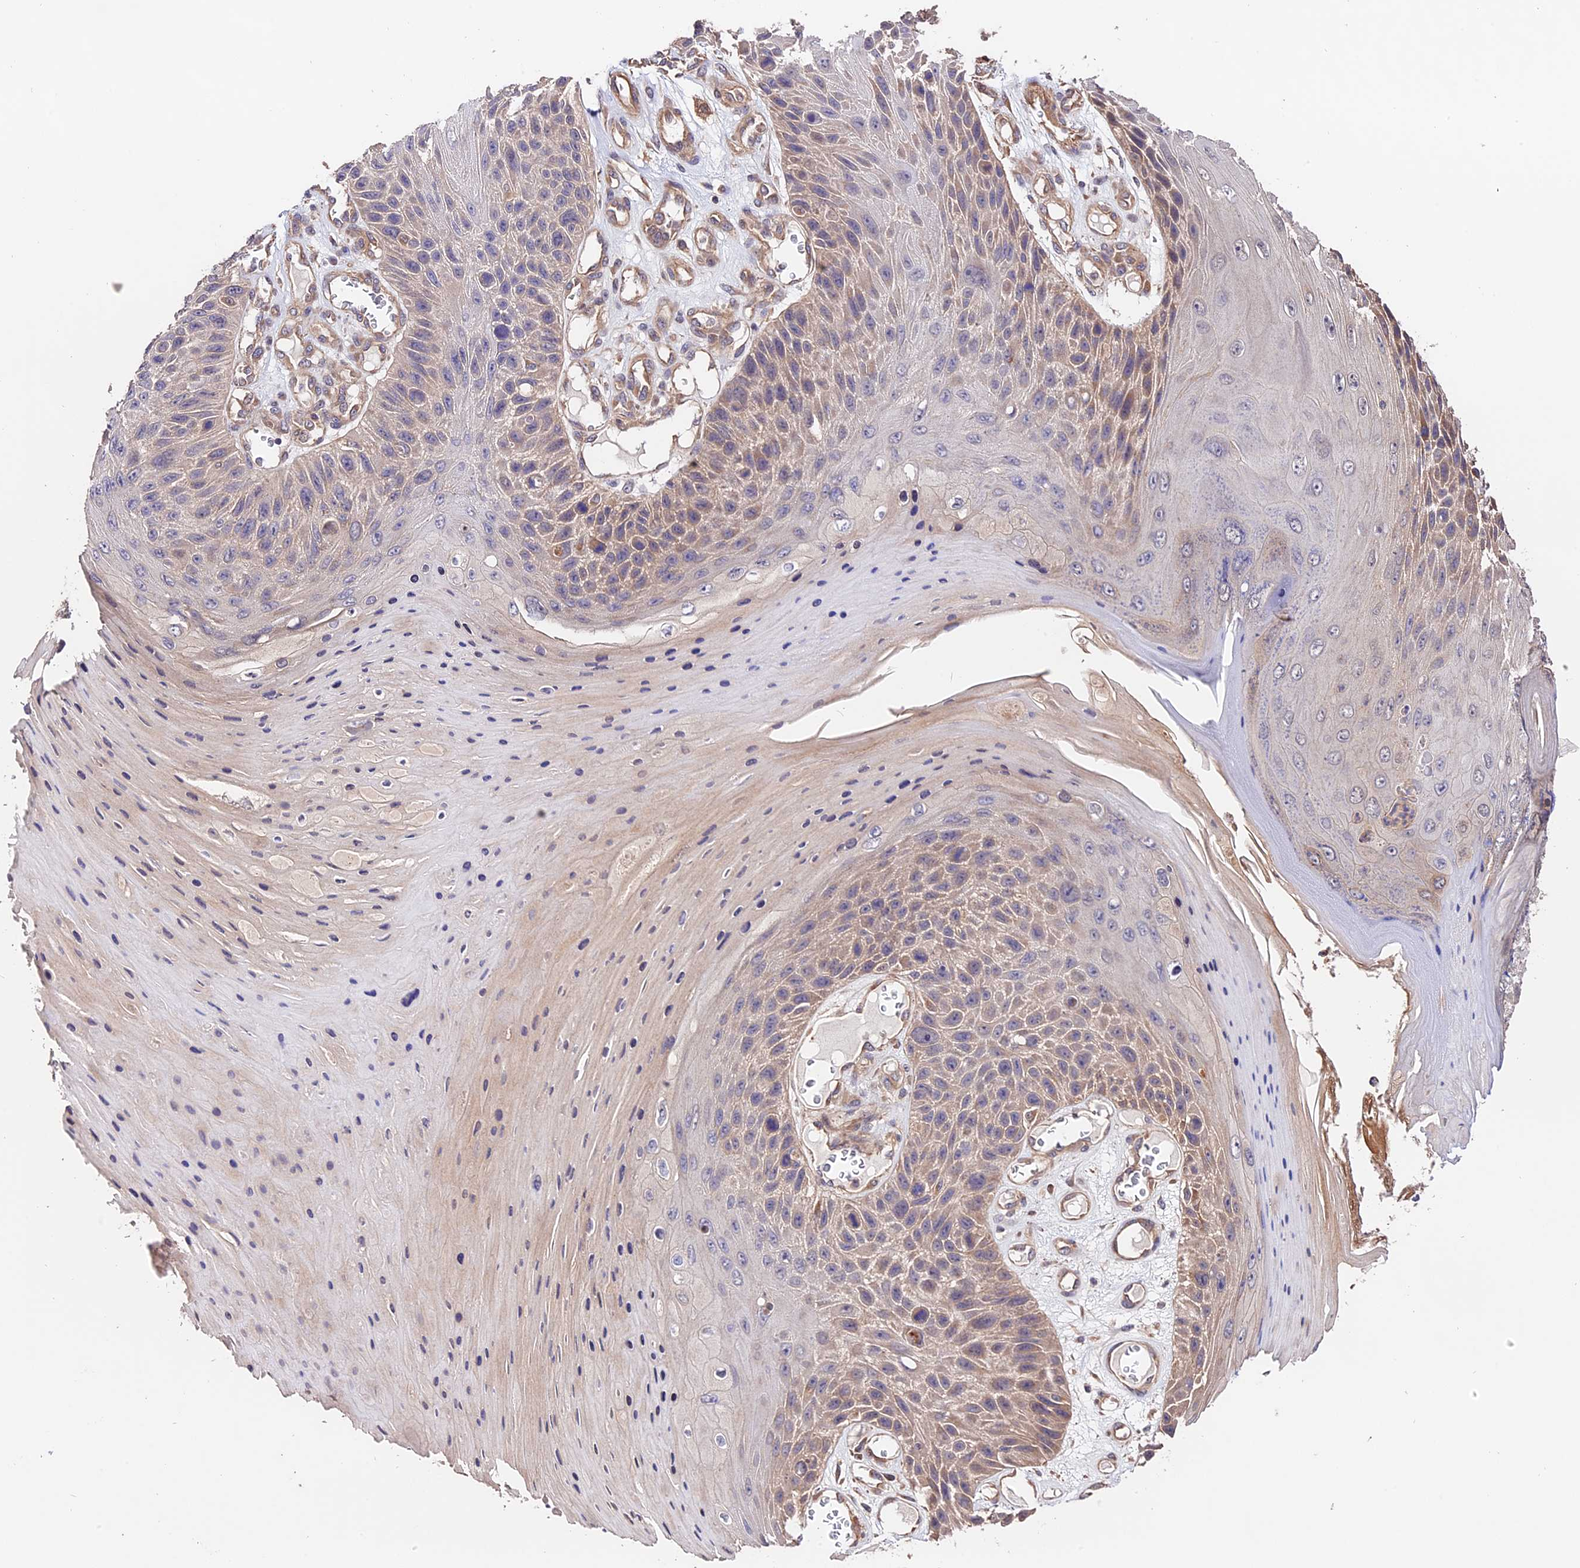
{"staining": {"intensity": "weak", "quantity": "25%-75%", "location": "cytoplasmic/membranous"}, "tissue": "skin cancer", "cell_type": "Tumor cells", "image_type": "cancer", "snomed": [{"axis": "morphology", "description": "Squamous cell carcinoma, NOS"}, {"axis": "topography", "description": "Skin"}], "caption": "A histopathology image of human squamous cell carcinoma (skin) stained for a protein shows weak cytoplasmic/membranous brown staining in tumor cells.", "gene": "CES3", "patient": {"sex": "female", "age": 88}}